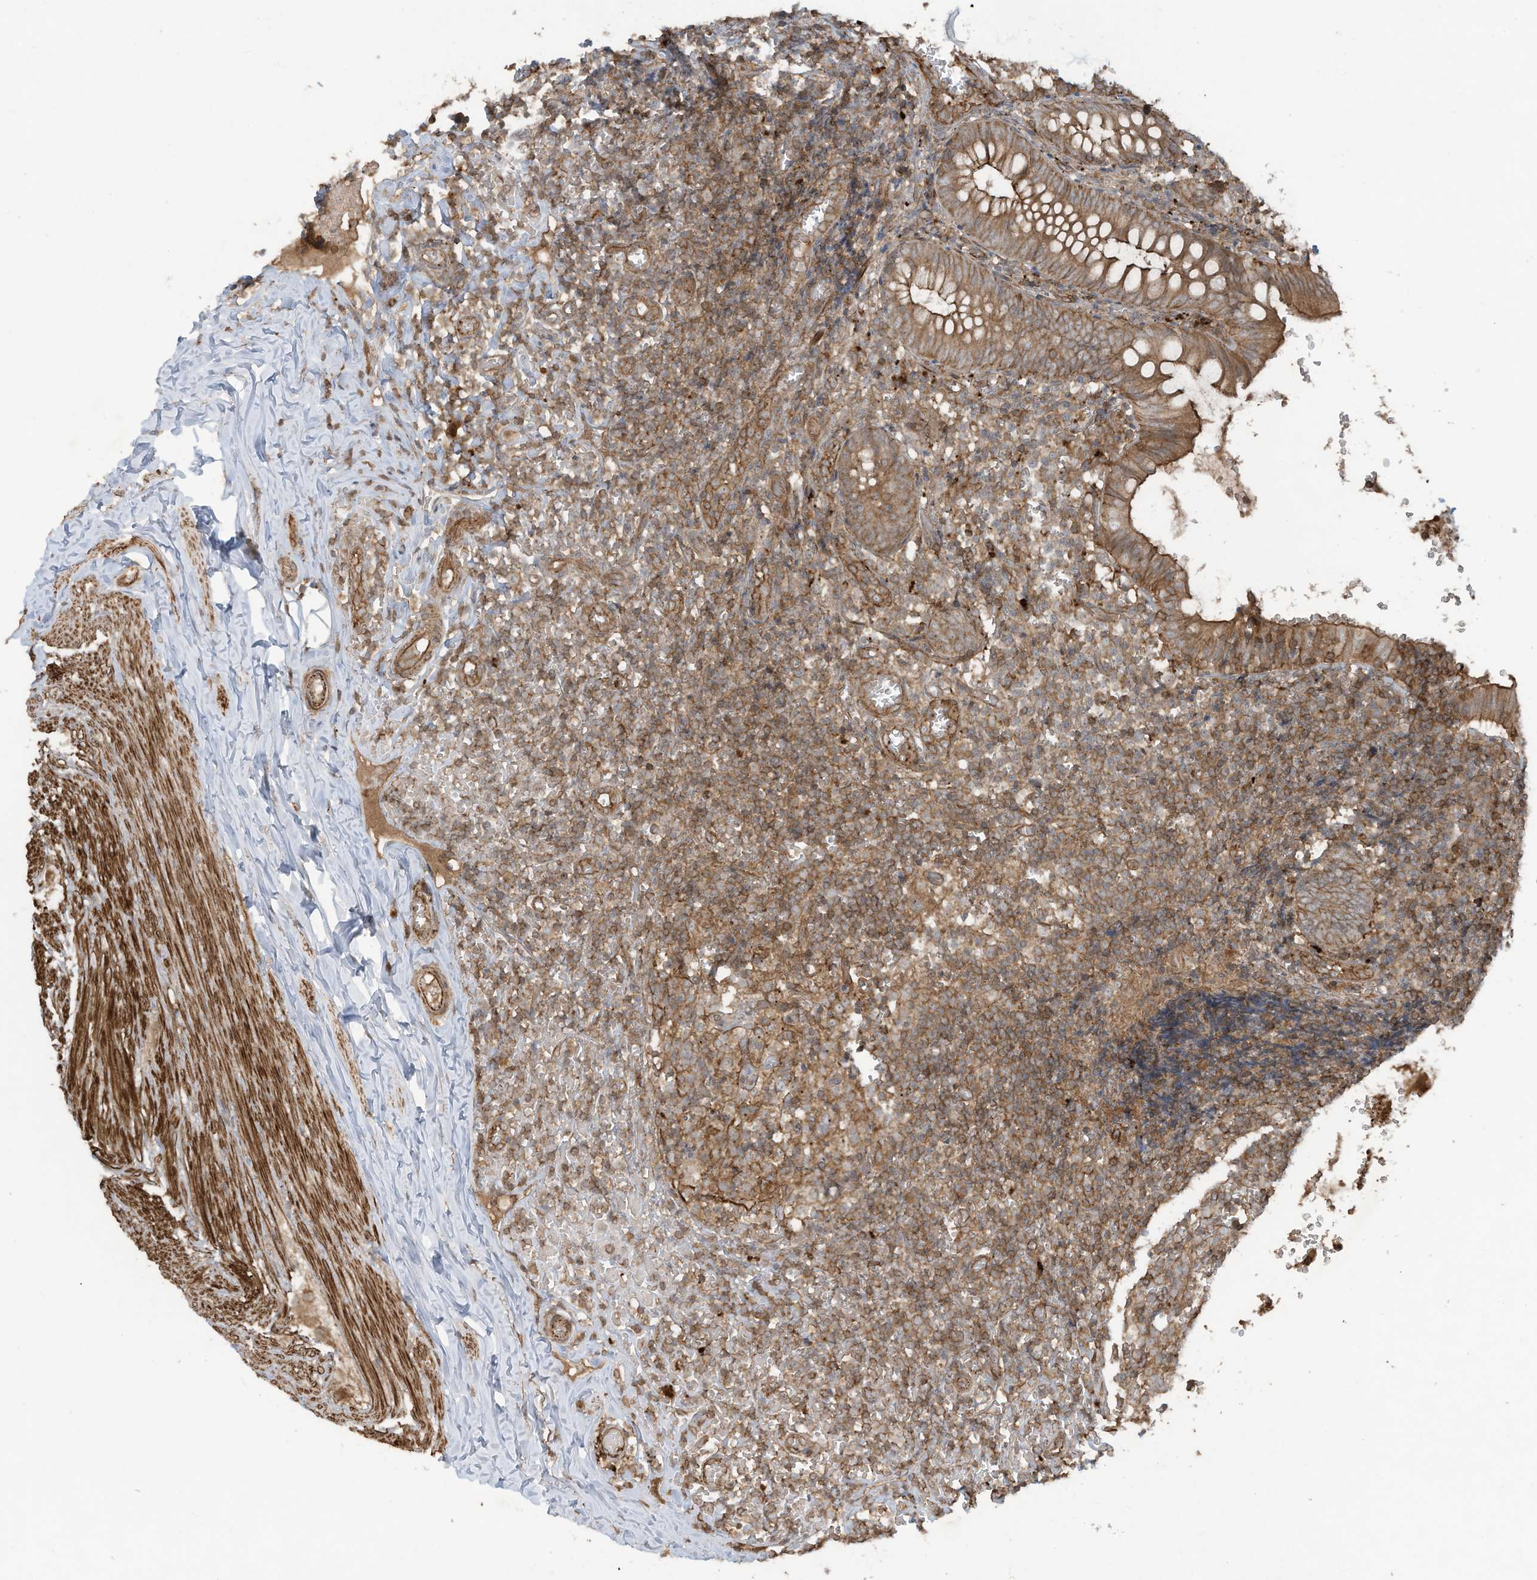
{"staining": {"intensity": "strong", "quantity": ">75%", "location": "cytoplasmic/membranous"}, "tissue": "appendix", "cell_type": "Glandular cells", "image_type": "normal", "snomed": [{"axis": "morphology", "description": "Normal tissue, NOS"}, {"axis": "topography", "description": "Appendix"}], "caption": "IHC histopathology image of benign appendix: human appendix stained using IHC reveals high levels of strong protein expression localized specifically in the cytoplasmic/membranous of glandular cells, appearing as a cytoplasmic/membranous brown color.", "gene": "DDIT4", "patient": {"sex": "male", "age": 8}}